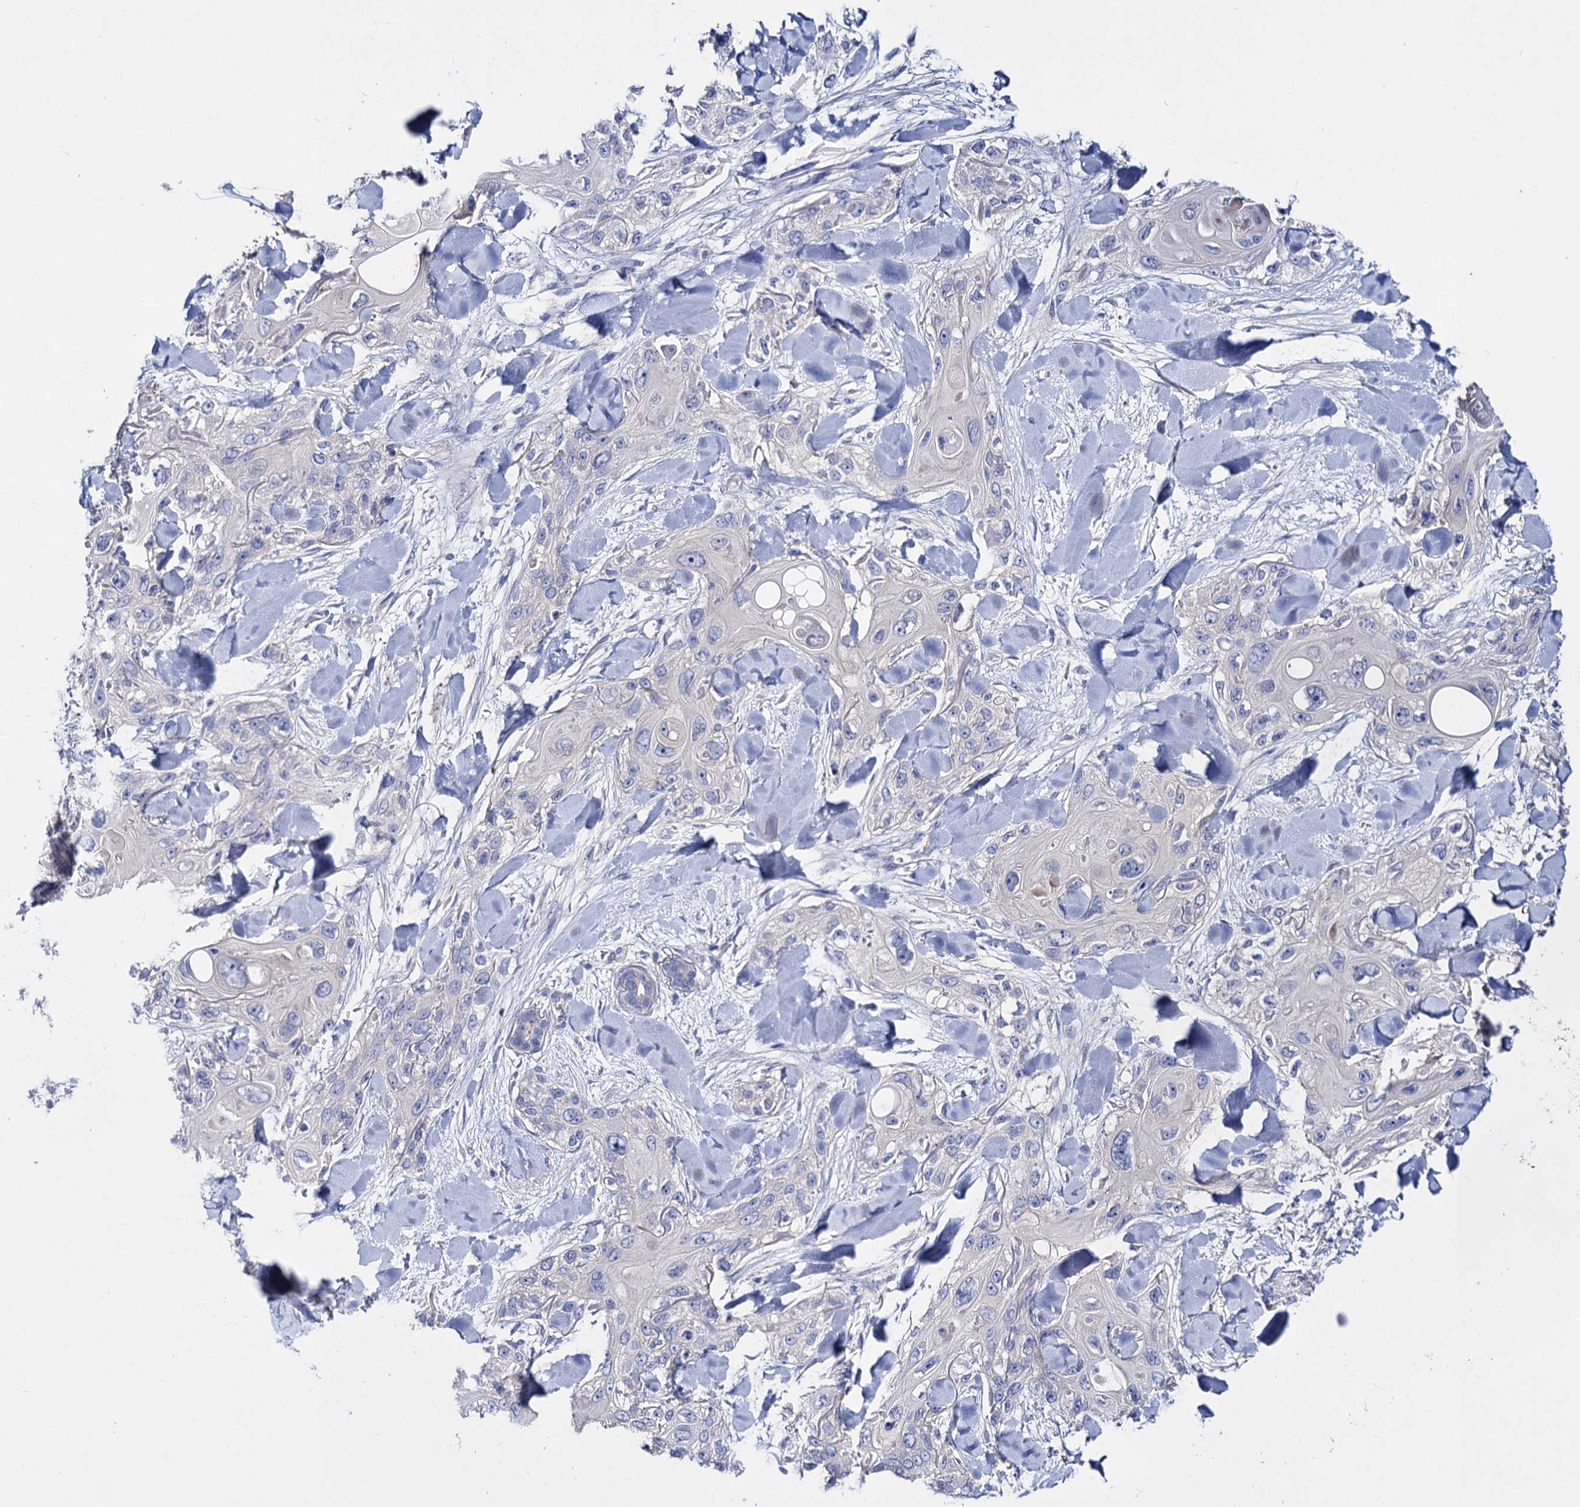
{"staining": {"intensity": "negative", "quantity": "none", "location": "none"}, "tissue": "skin cancer", "cell_type": "Tumor cells", "image_type": "cancer", "snomed": [{"axis": "morphology", "description": "Normal tissue, NOS"}, {"axis": "morphology", "description": "Squamous cell carcinoma, NOS"}, {"axis": "topography", "description": "Skin"}], "caption": "High power microscopy histopathology image of an immunohistochemistry (IHC) histopathology image of skin squamous cell carcinoma, revealing no significant positivity in tumor cells.", "gene": "PPP1R32", "patient": {"sex": "male", "age": 72}}